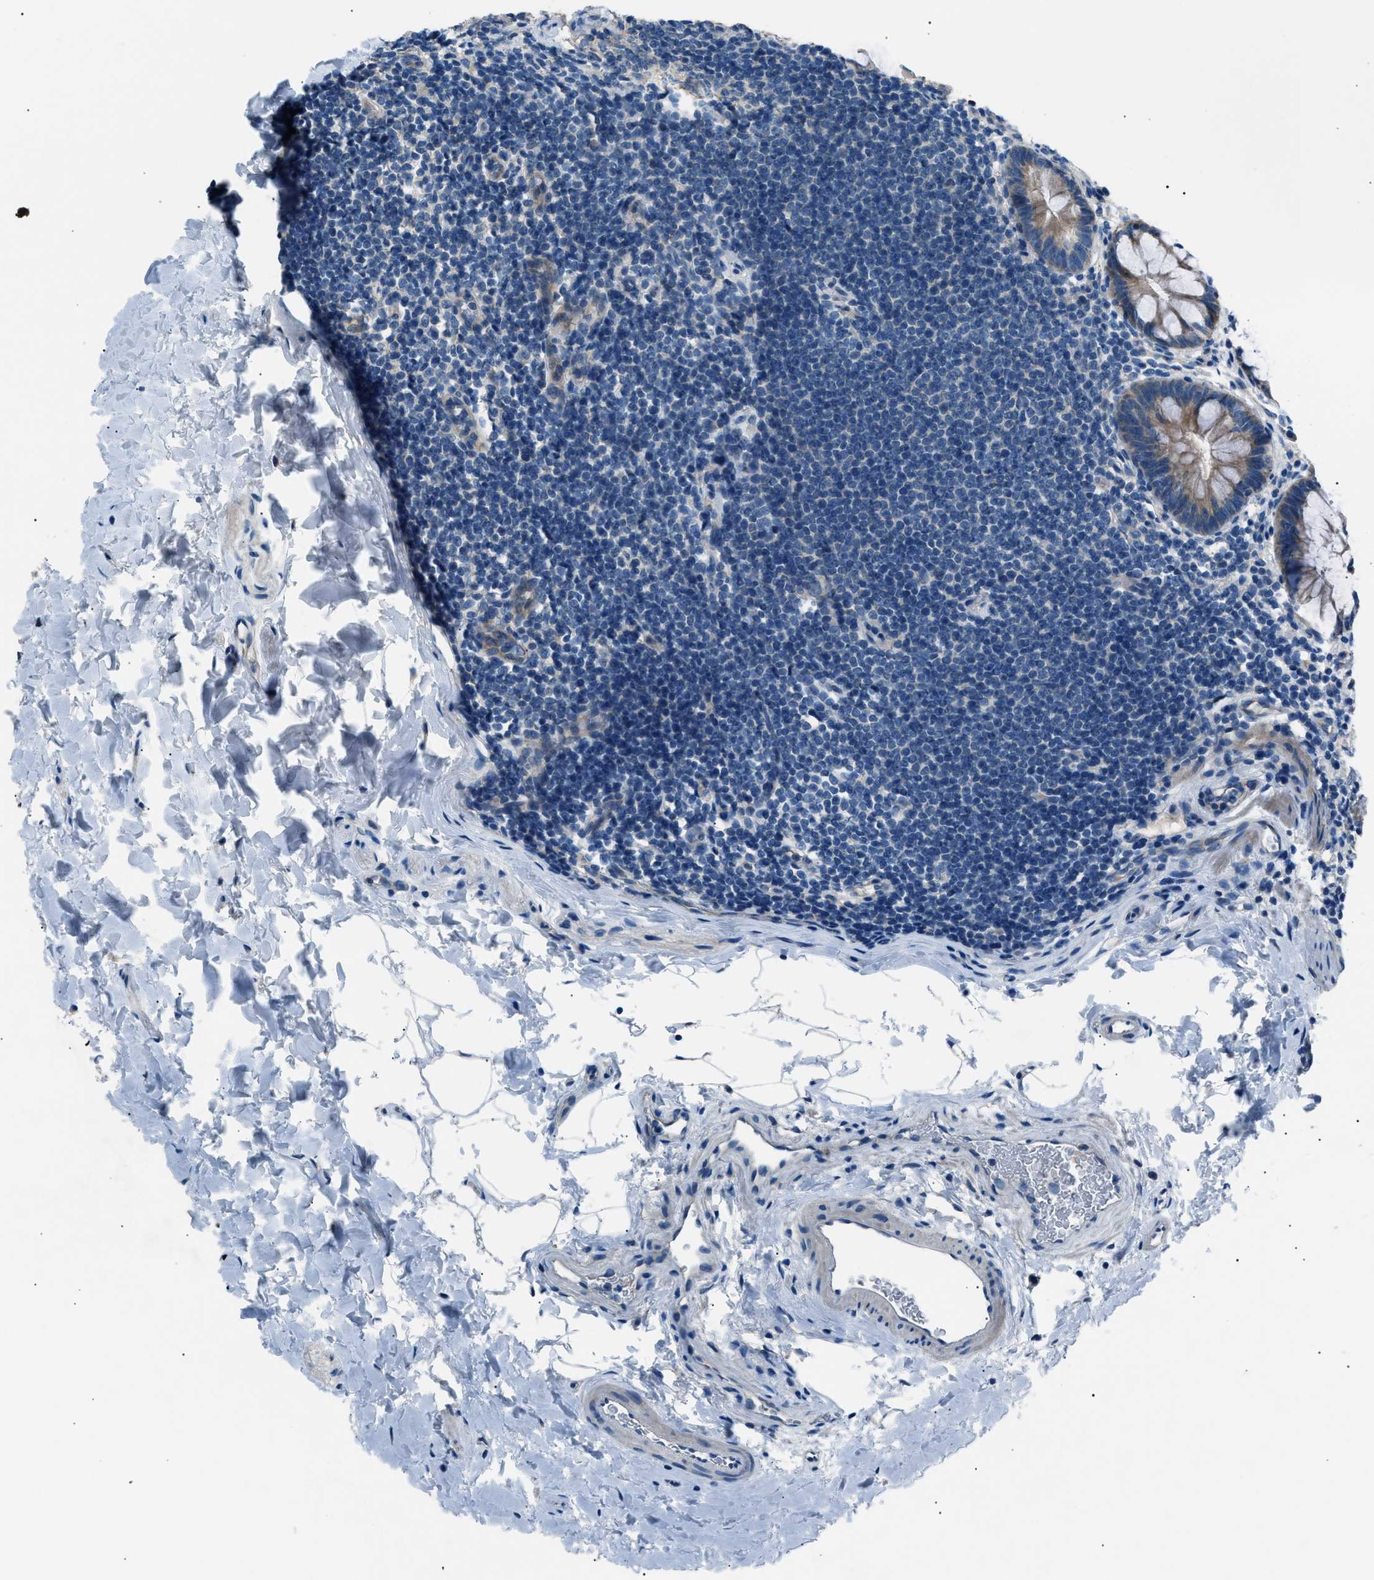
{"staining": {"intensity": "moderate", "quantity": ">75%", "location": "cytoplasmic/membranous"}, "tissue": "rectum", "cell_type": "Glandular cells", "image_type": "normal", "snomed": [{"axis": "morphology", "description": "Normal tissue, NOS"}, {"axis": "topography", "description": "Rectum"}], "caption": "This micrograph exhibits benign rectum stained with immunohistochemistry (IHC) to label a protein in brown. The cytoplasmic/membranous of glandular cells show moderate positivity for the protein. Nuclei are counter-stained blue.", "gene": "LRRC37B", "patient": {"sex": "female", "age": 24}}